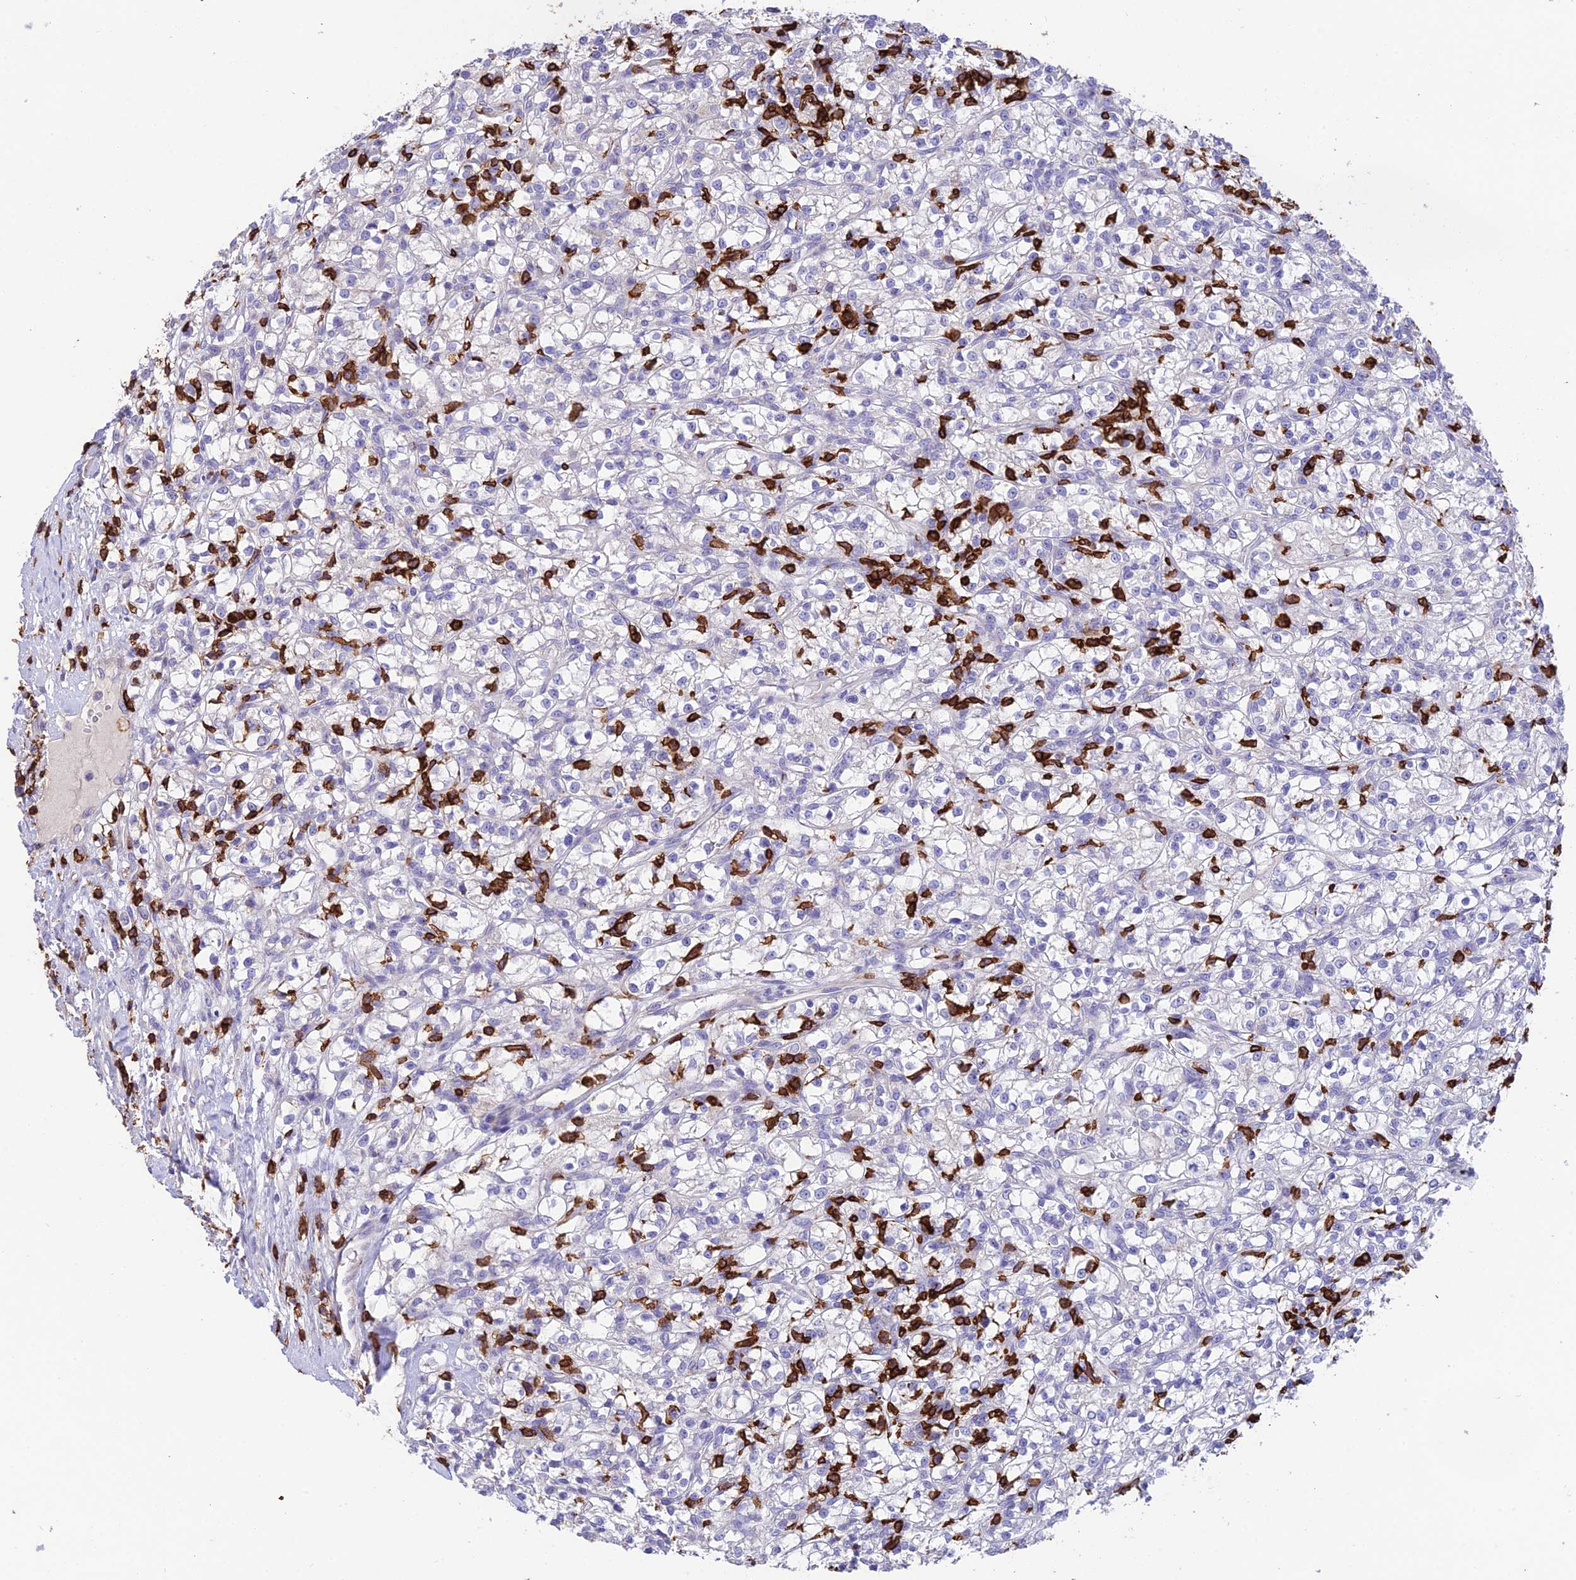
{"staining": {"intensity": "negative", "quantity": "none", "location": "none"}, "tissue": "renal cancer", "cell_type": "Tumor cells", "image_type": "cancer", "snomed": [{"axis": "morphology", "description": "Adenocarcinoma, NOS"}, {"axis": "topography", "description": "Kidney"}], "caption": "The immunohistochemistry (IHC) photomicrograph has no significant expression in tumor cells of adenocarcinoma (renal) tissue.", "gene": "PTPRCAP", "patient": {"sex": "female", "age": 59}}